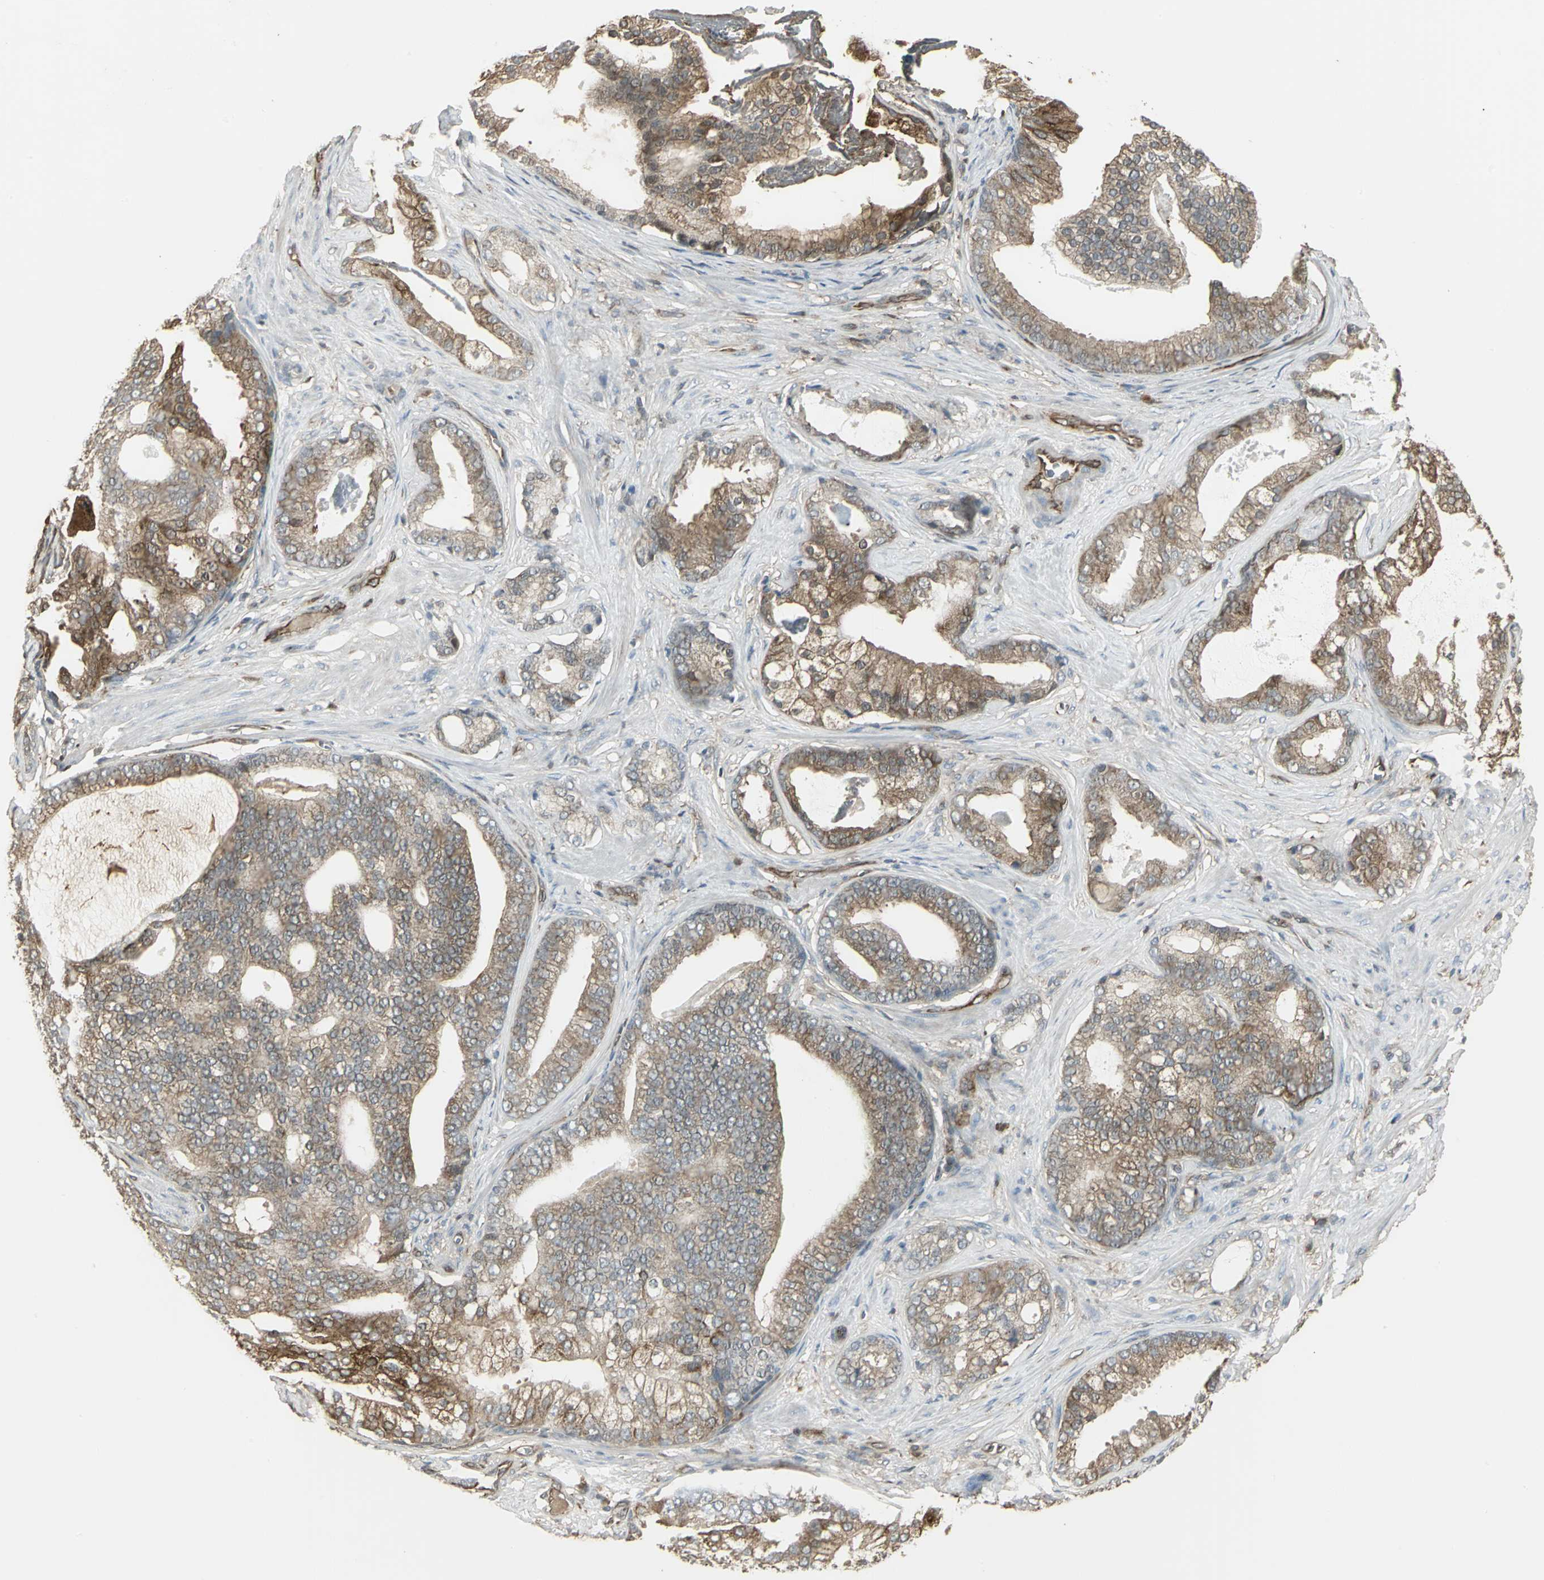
{"staining": {"intensity": "moderate", "quantity": ">75%", "location": "cytoplasmic/membranous"}, "tissue": "prostate cancer", "cell_type": "Tumor cells", "image_type": "cancer", "snomed": [{"axis": "morphology", "description": "Adenocarcinoma, Low grade"}, {"axis": "topography", "description": "Prostate"}], "caption": "Human prostate cancer stained with a protein marker reveals moderate staining in tumor cells.", "gene": "PRXL2B", "patient": {"sex": "male", "age": 58}}